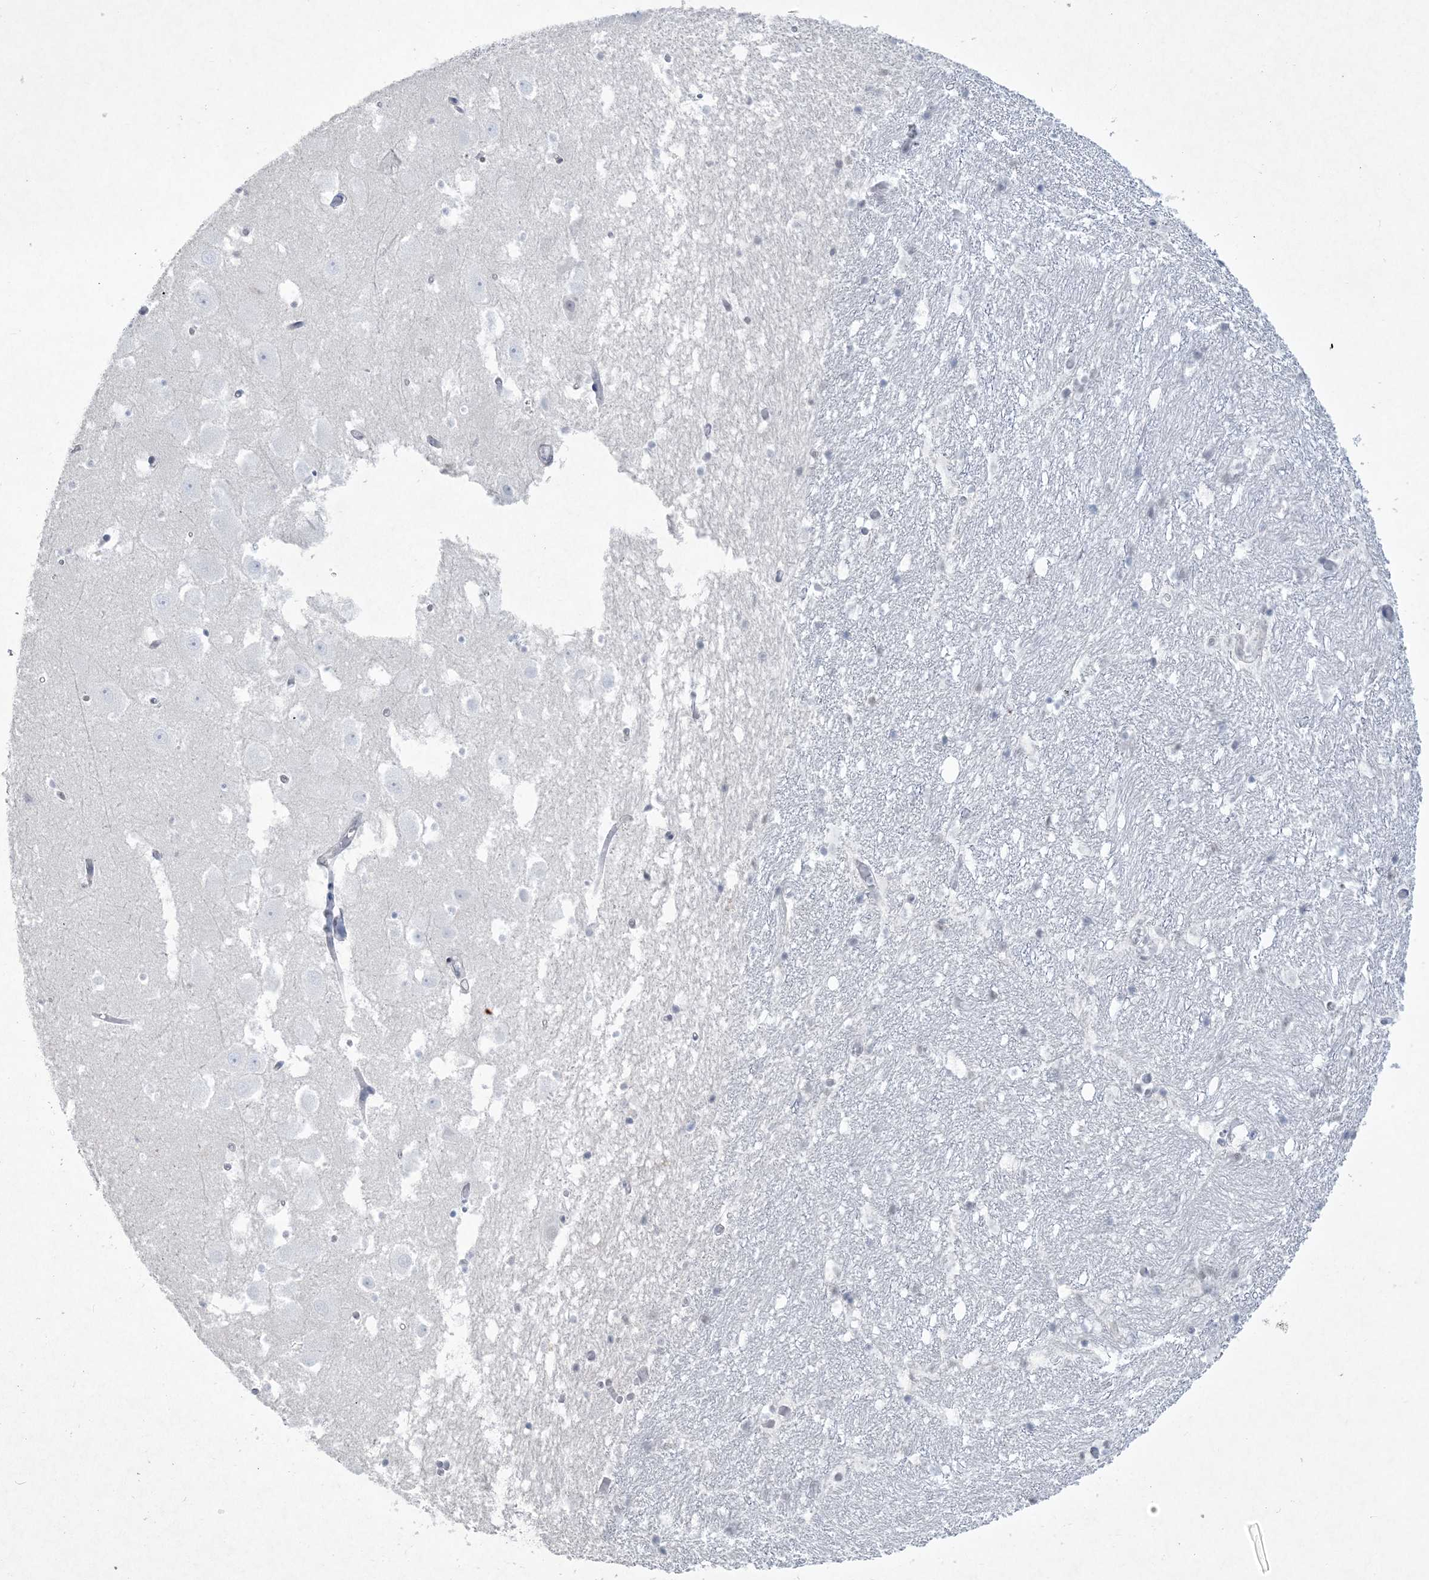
{"staining": {"intensity": "negative", "quantity": "none", "location": "none"}, "tissue": "hippocampus", "cell_type": "Glial cells", "image_type": "normal", "snomed": [{"axis": "morphology", "description": "Normal tissue, NOS"}, {"axis": "topography", "description": "Hippocampus"}], "caption": "Micrograph shows no protein expression in glial cells of benign hippocampus.", "gene": "HOMEZ", "patient": {"sex": "female", "age": 52}}